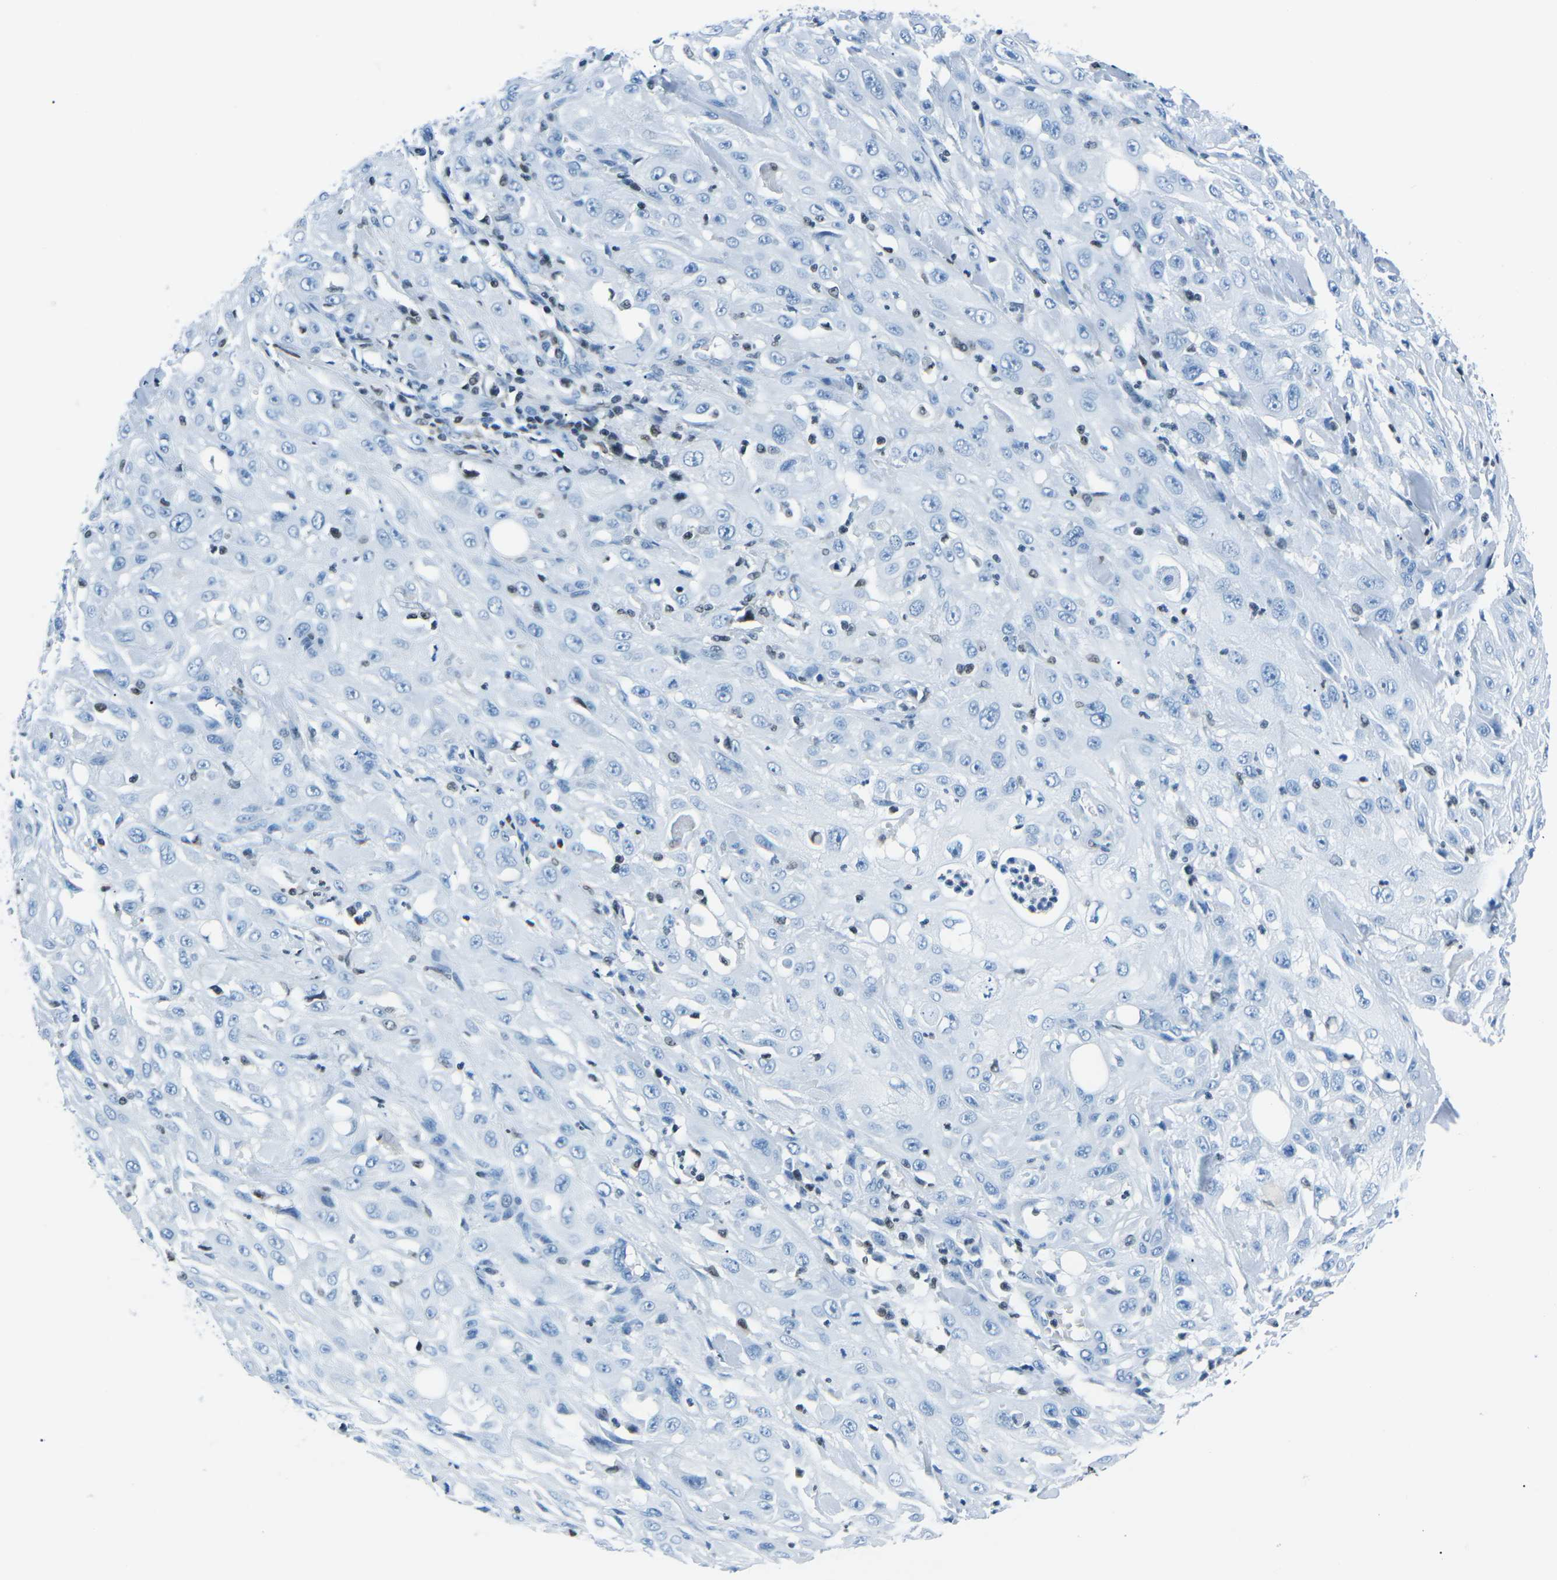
{"staining": {"intensity": "negative", "quantity": "none", "location": "none"}, "tissue": "skin cancer", "cell_type": "Tumor cells", "image_type": "cancer", "snomed": [{"axis": "morphology", "description": "Squamous cell carcinoma, NOS"}, {"axis": "morphology", "description": "Squamous cell carcinoma, metastatic, NOS"}, {"axis": "topography", "description": "Skin"}, {"axis": "topography", "description": "Lymph node"}], "caption": "Human skin metastatic squamous cell carcinoma stained for a protein using IHC displays no positivity in tumor cells.", "gene": "CELF2", "patient": {"sex": "male", "age": 75}}